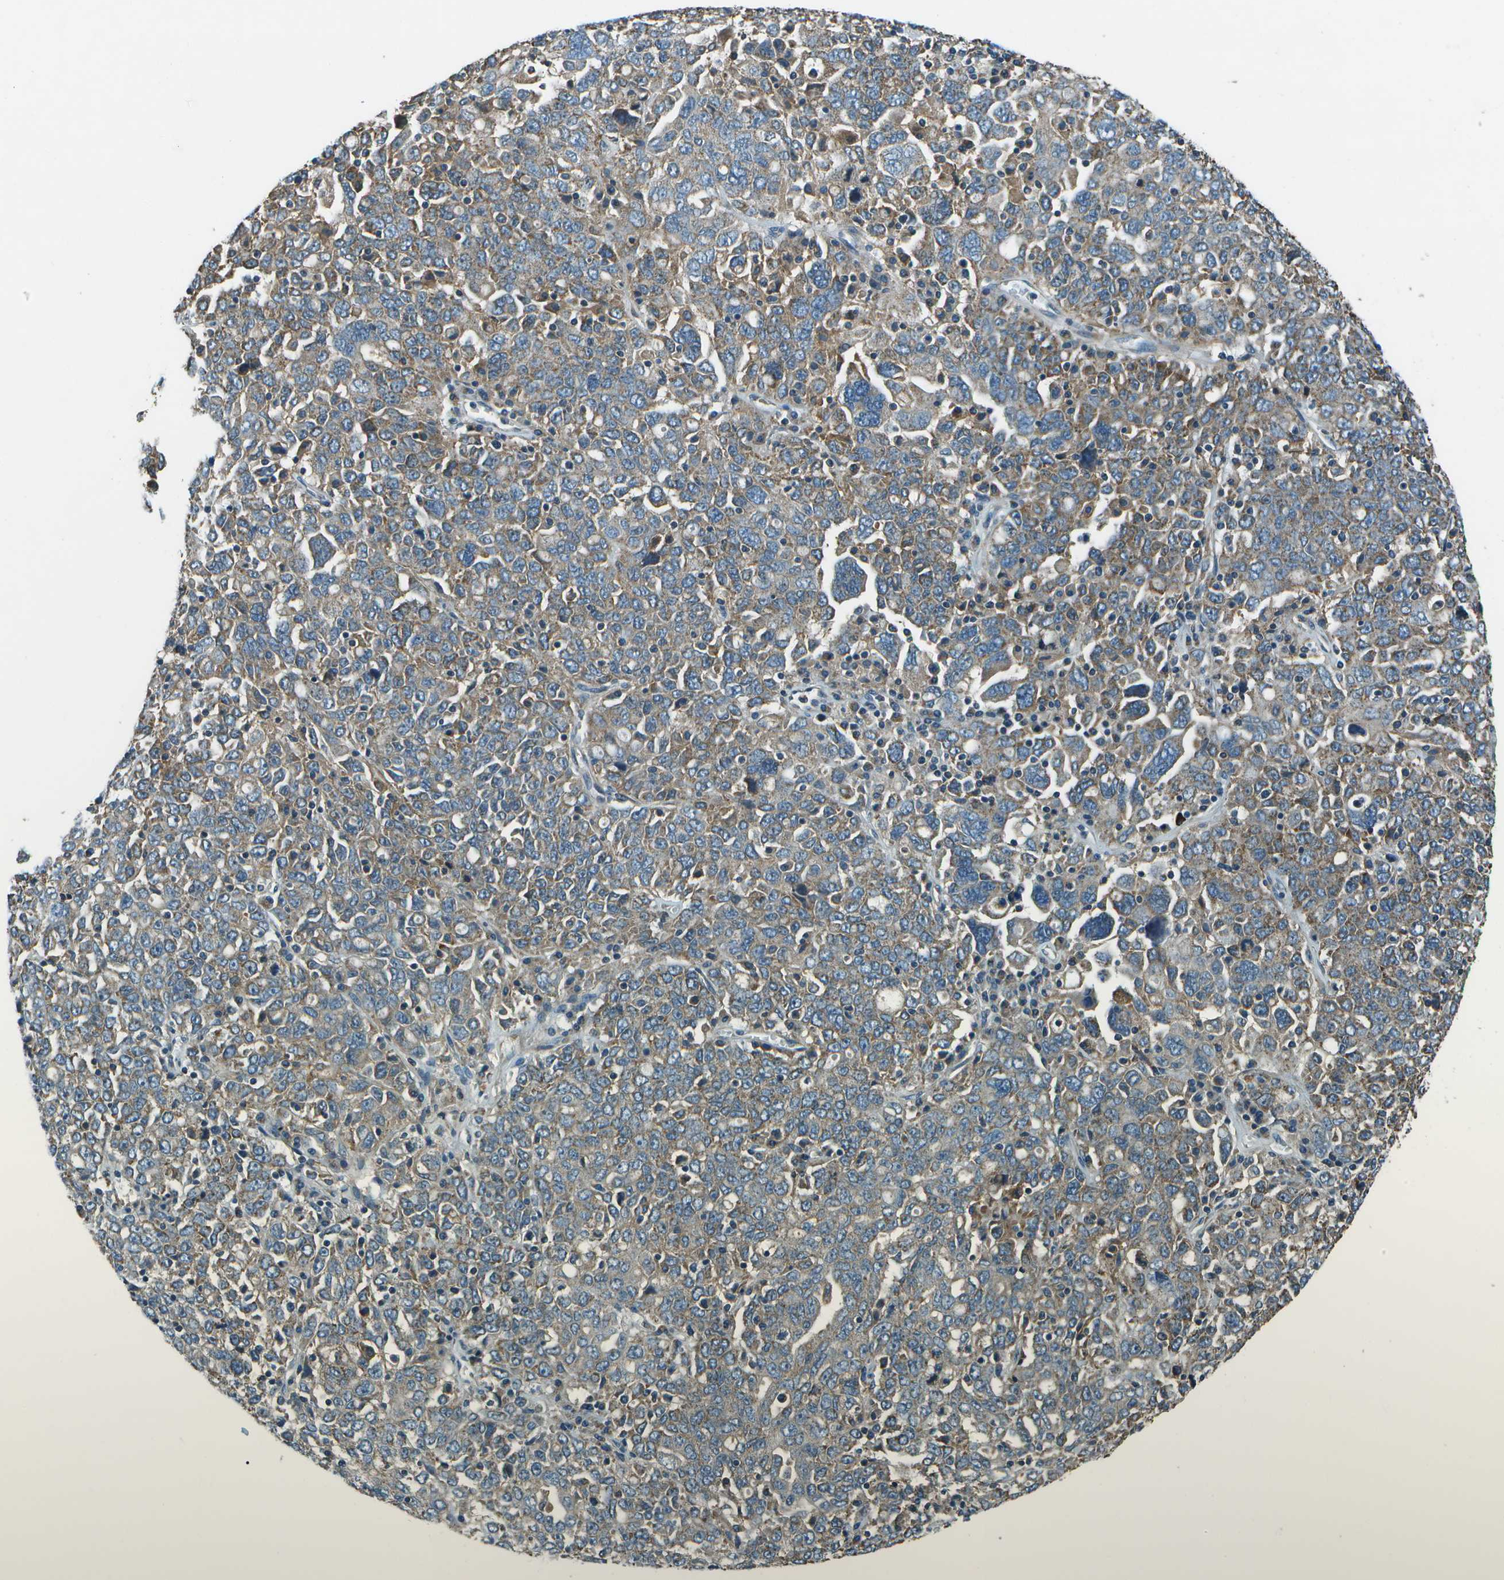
{"staining": {"intensity": "weak", "quantity": "25%-75%", "location": "cytoplasmic/membranous"}, "tissue": "ovarian cancer", "cell_type": "Tumor cells", "image_type": "cancer", "snomed": [{"axis": "morphology", "description": "Carcinoma, endometroid"}, {"axis": "topography", "description": "Ovary"}], "caption": "Protein staining of ovarian cancer tissue displays weak cytoplasmic/membranous staining in approximately 25%-75% of tumor cells. (IHC, brightfield microscopy, high magnification).", "gene": "TMEM51", "patient": {"sex": "female", "age": 62}}